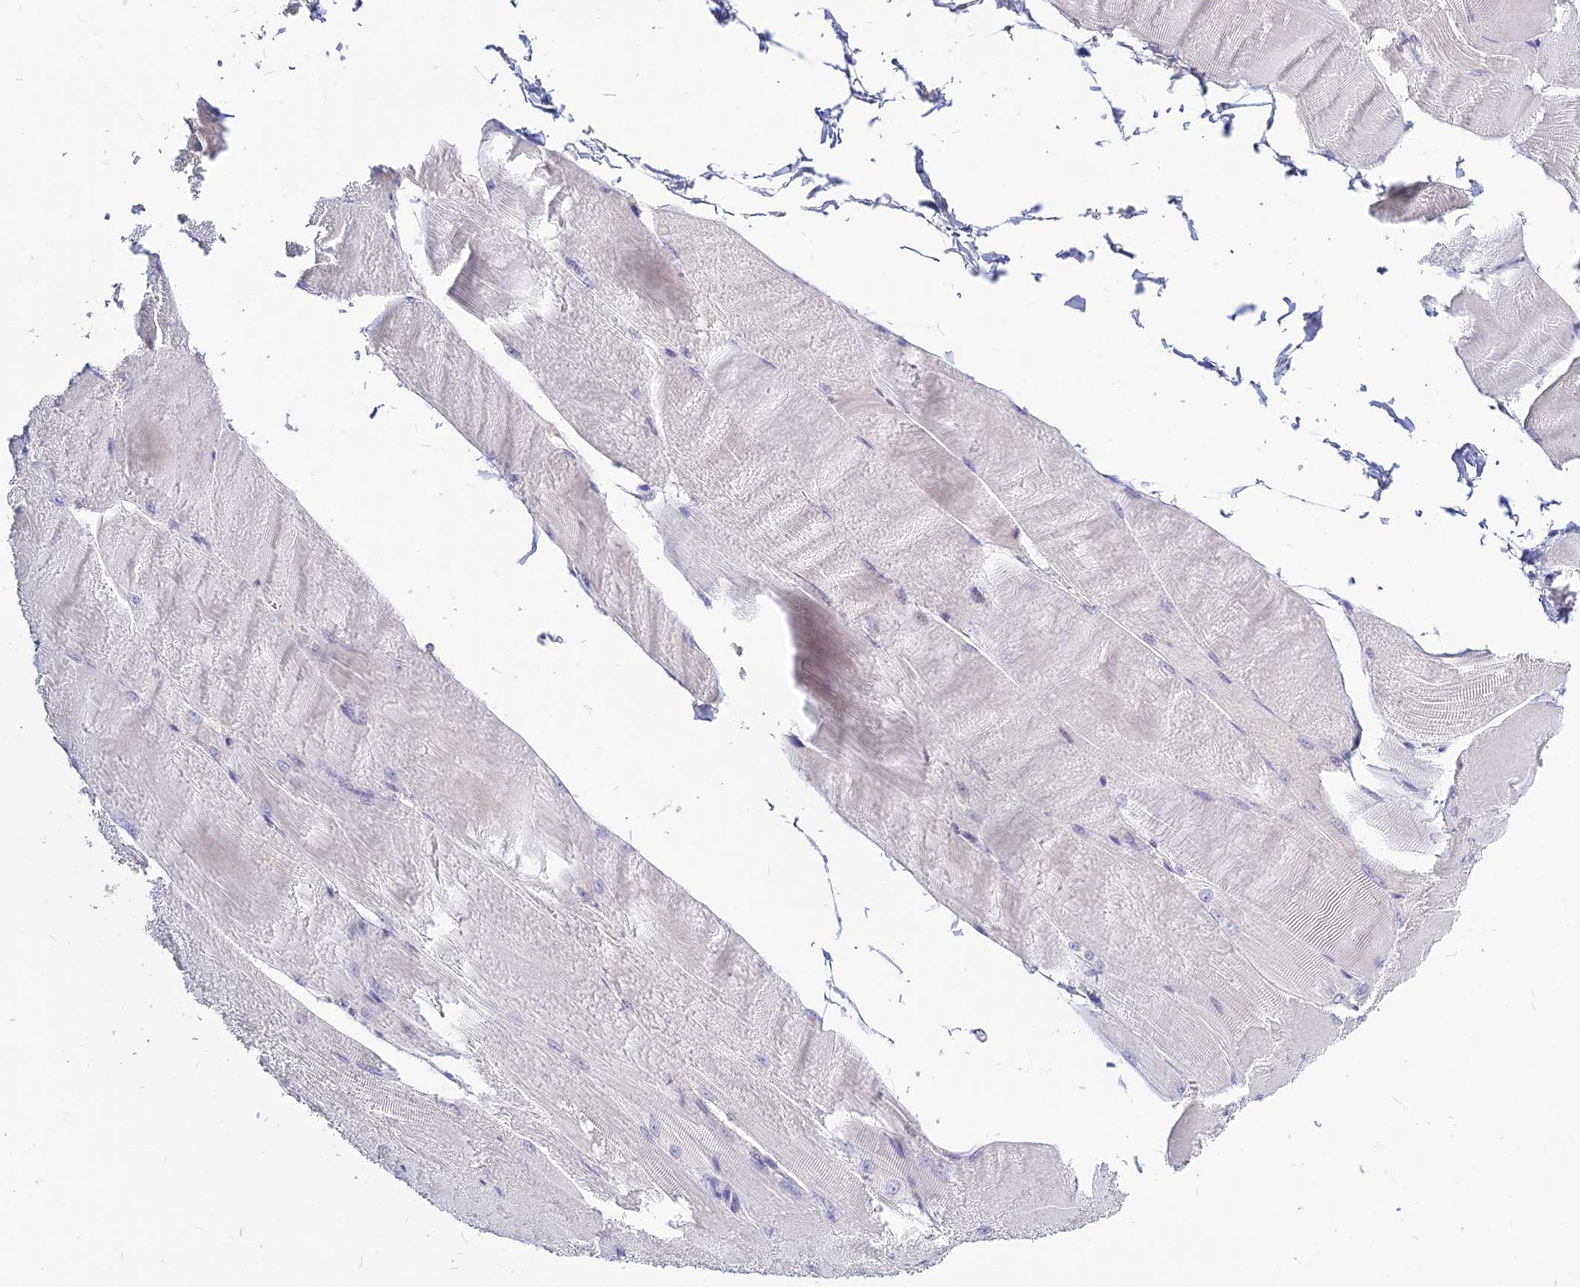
{"staining": {"intensity": "negative", "quantity": "none", "location": "none"}, "tissue": "skeletal muscle", "cell_type": "Myocytes", "image_type": "normal", "snomed": [{"axis": "morphology", "description": "Normal tissue, NOS"}, {"axis": "morphology", "description": "Basal cell carcinoma"}, {"axis": "topography", "description": "Skeletal muscle"}], "caption": "Myocytes show no significant staining in benign skeletal muscle.", "gene": "CZIB", "patient": {"sex": "female", "age": 64}}